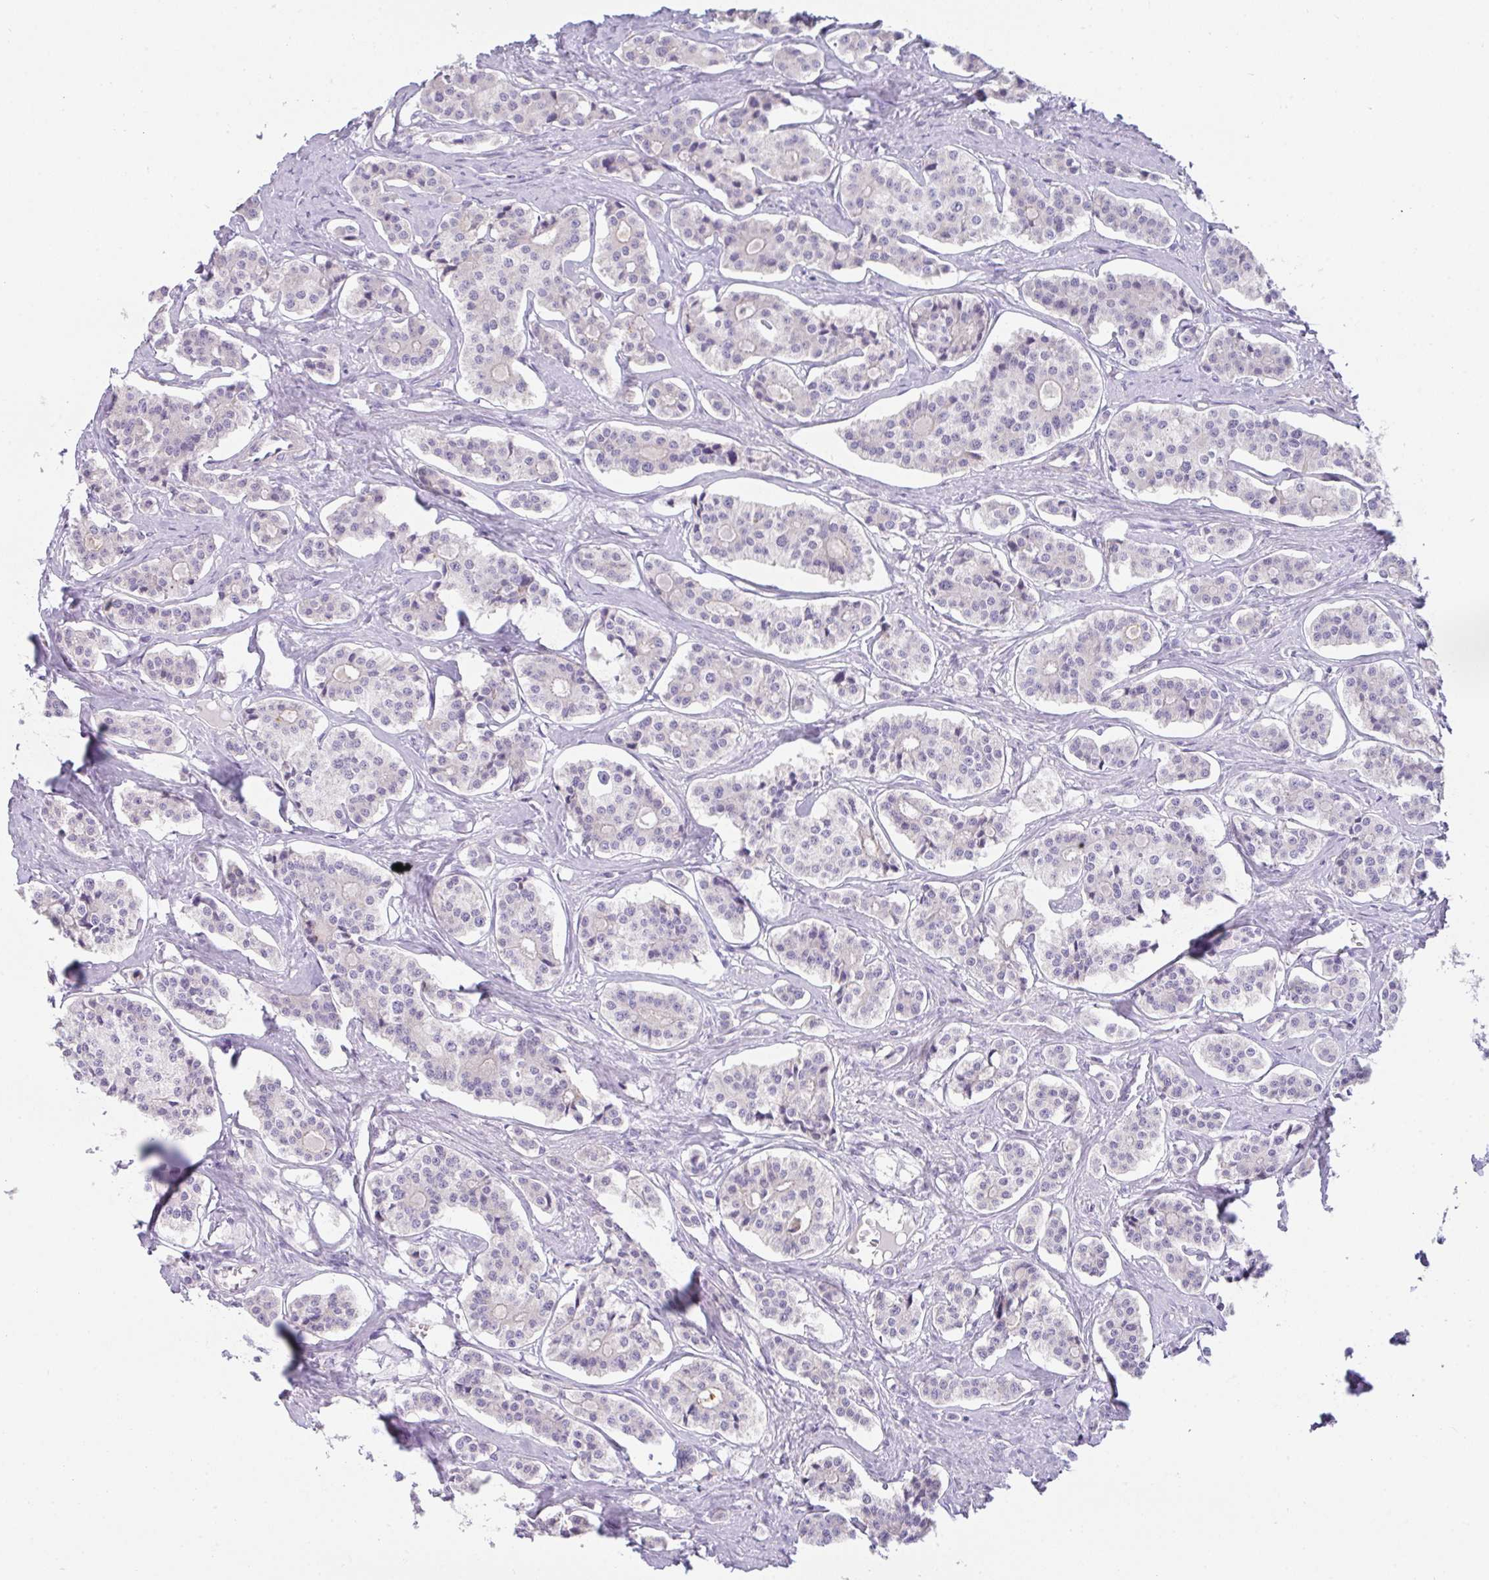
{"staining": {"intensity": "negative", "quantity": "none", "location": "none"}, "tissue": "carcinoid", "cell_type": "Tumor cells", "image_type": "cancer", "snomed": [{"axis": "morphology", "description": "Carcinoid, malignant, NOS"}, {"axis": "topography", "description": "Small intestine"}], "caption": "Immunohistochemical staining of carcinoid reveals no significant positivity in tumor cells.", "gene": "FILIP1", "patient": {"sex": "male", "age": 63}}